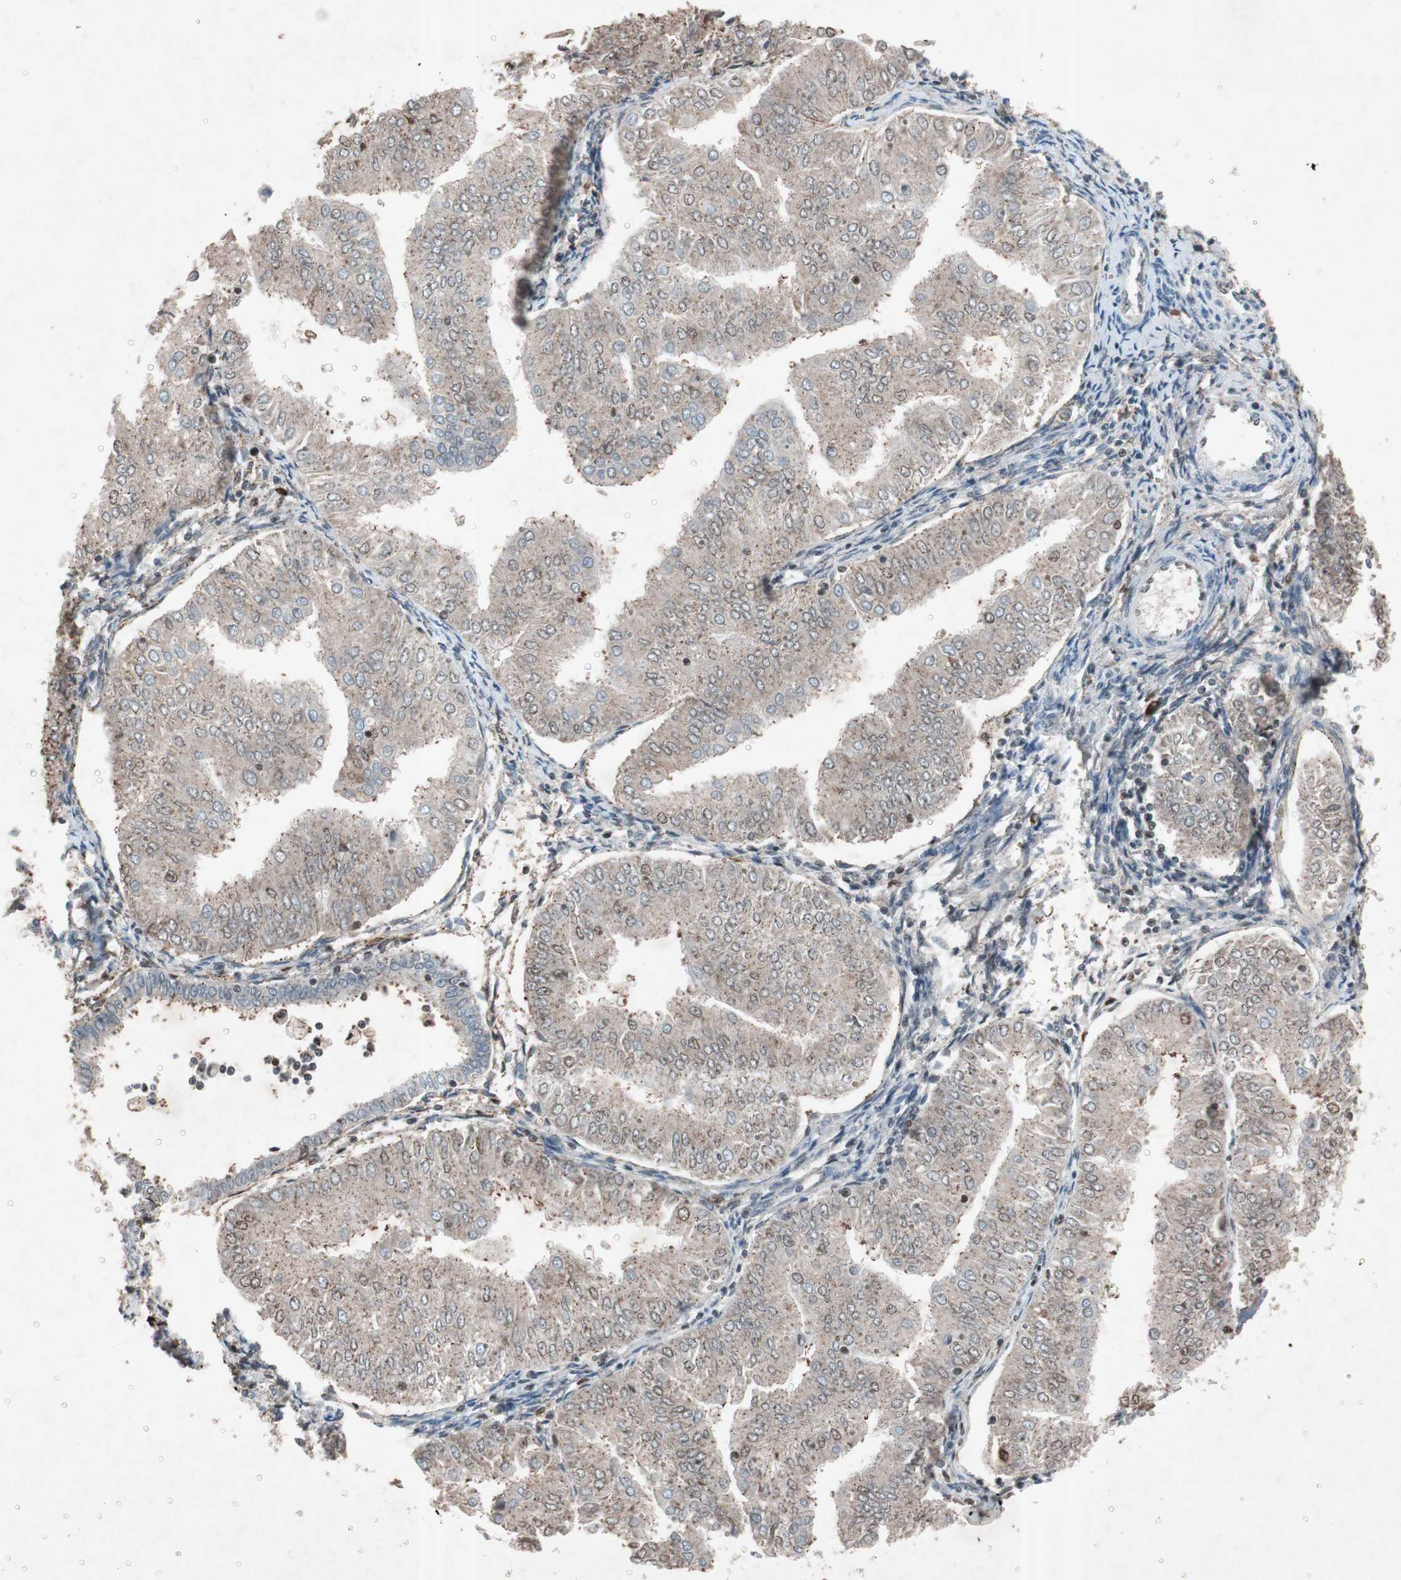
{"staining": {"intensity": "weak", "quantity": ">75%", "location": "cytoplasmic/membranous,nuclear"}, "tissue": "endometrial cancer", "cell_type": "Tumor cells", "image_type": "cancer", "snomed": [{"axis": "morphology", "description": "Adenocarcinoma, NOS"}, {"axis": "topography", "description": "Endometrium"}], "caption": "Immunohistochemical staining of human endometrial cancer (adenocarcinoma) demonstrates low levels of weak cytoplasmic/membranous and nuclear protein expression in about >75% of tumor cells.", "gene": "GRB7", "patient": {"sex": "female", "age": 53}}